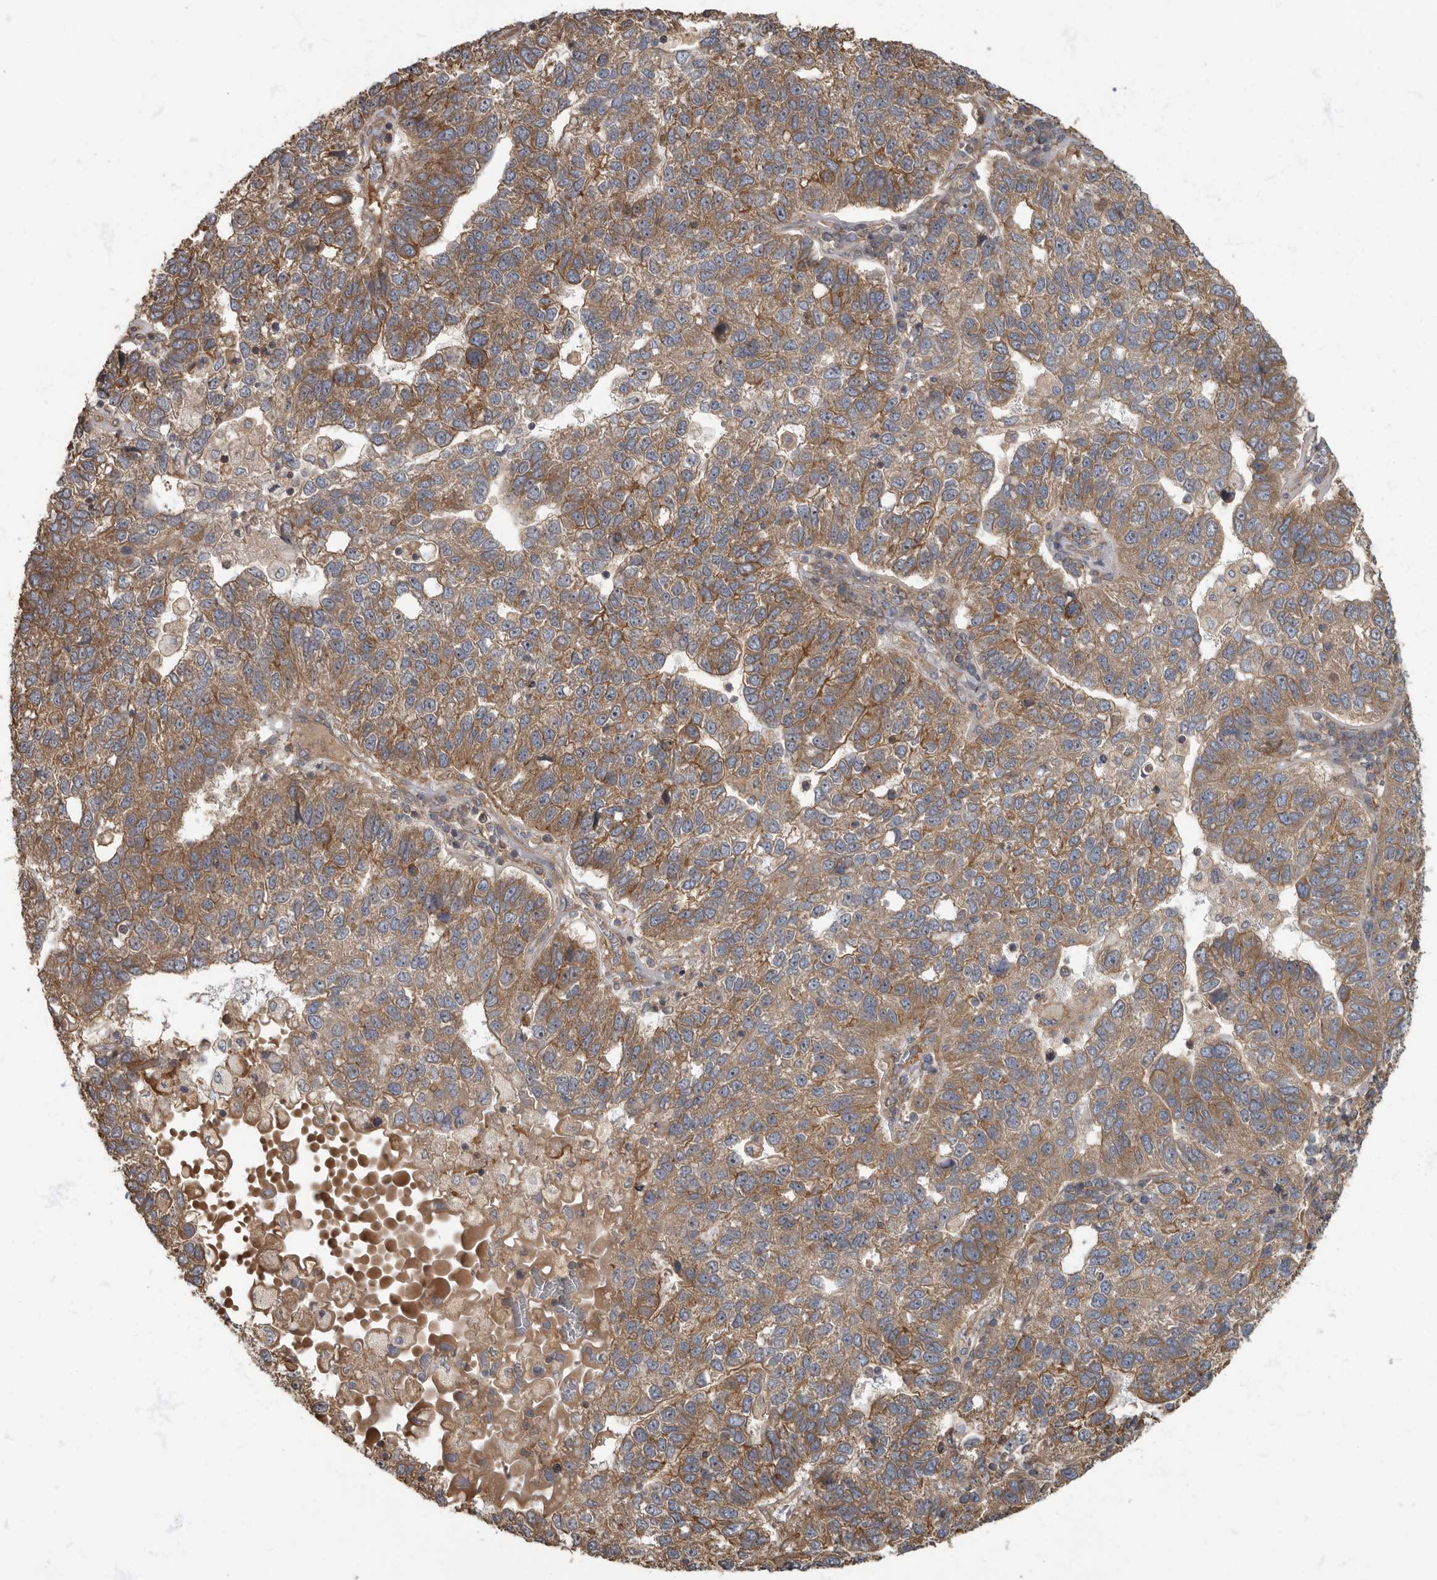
{"staining": {"intensity": "moderate", "quantity": "25%-75%", "location": "cytoplasmic/membranous"}, "tissue": "pancreatic cancer", "cell_type": "Tumor cells", "image_type": "cancer", "snomed": [{"axis": "morphology", "description": "Adenocarcinoma, NOS"}, {"axis": "topography", "description": "Pancreas"}], "caption": "Protein staining of pancreatic cancer tissue reveals moderate cytoplasmic/membranous staining in approximately 25%-75% of tumor cells.", "gene": "DAAM1", "patient": {"sex": "female", "age": 61}}